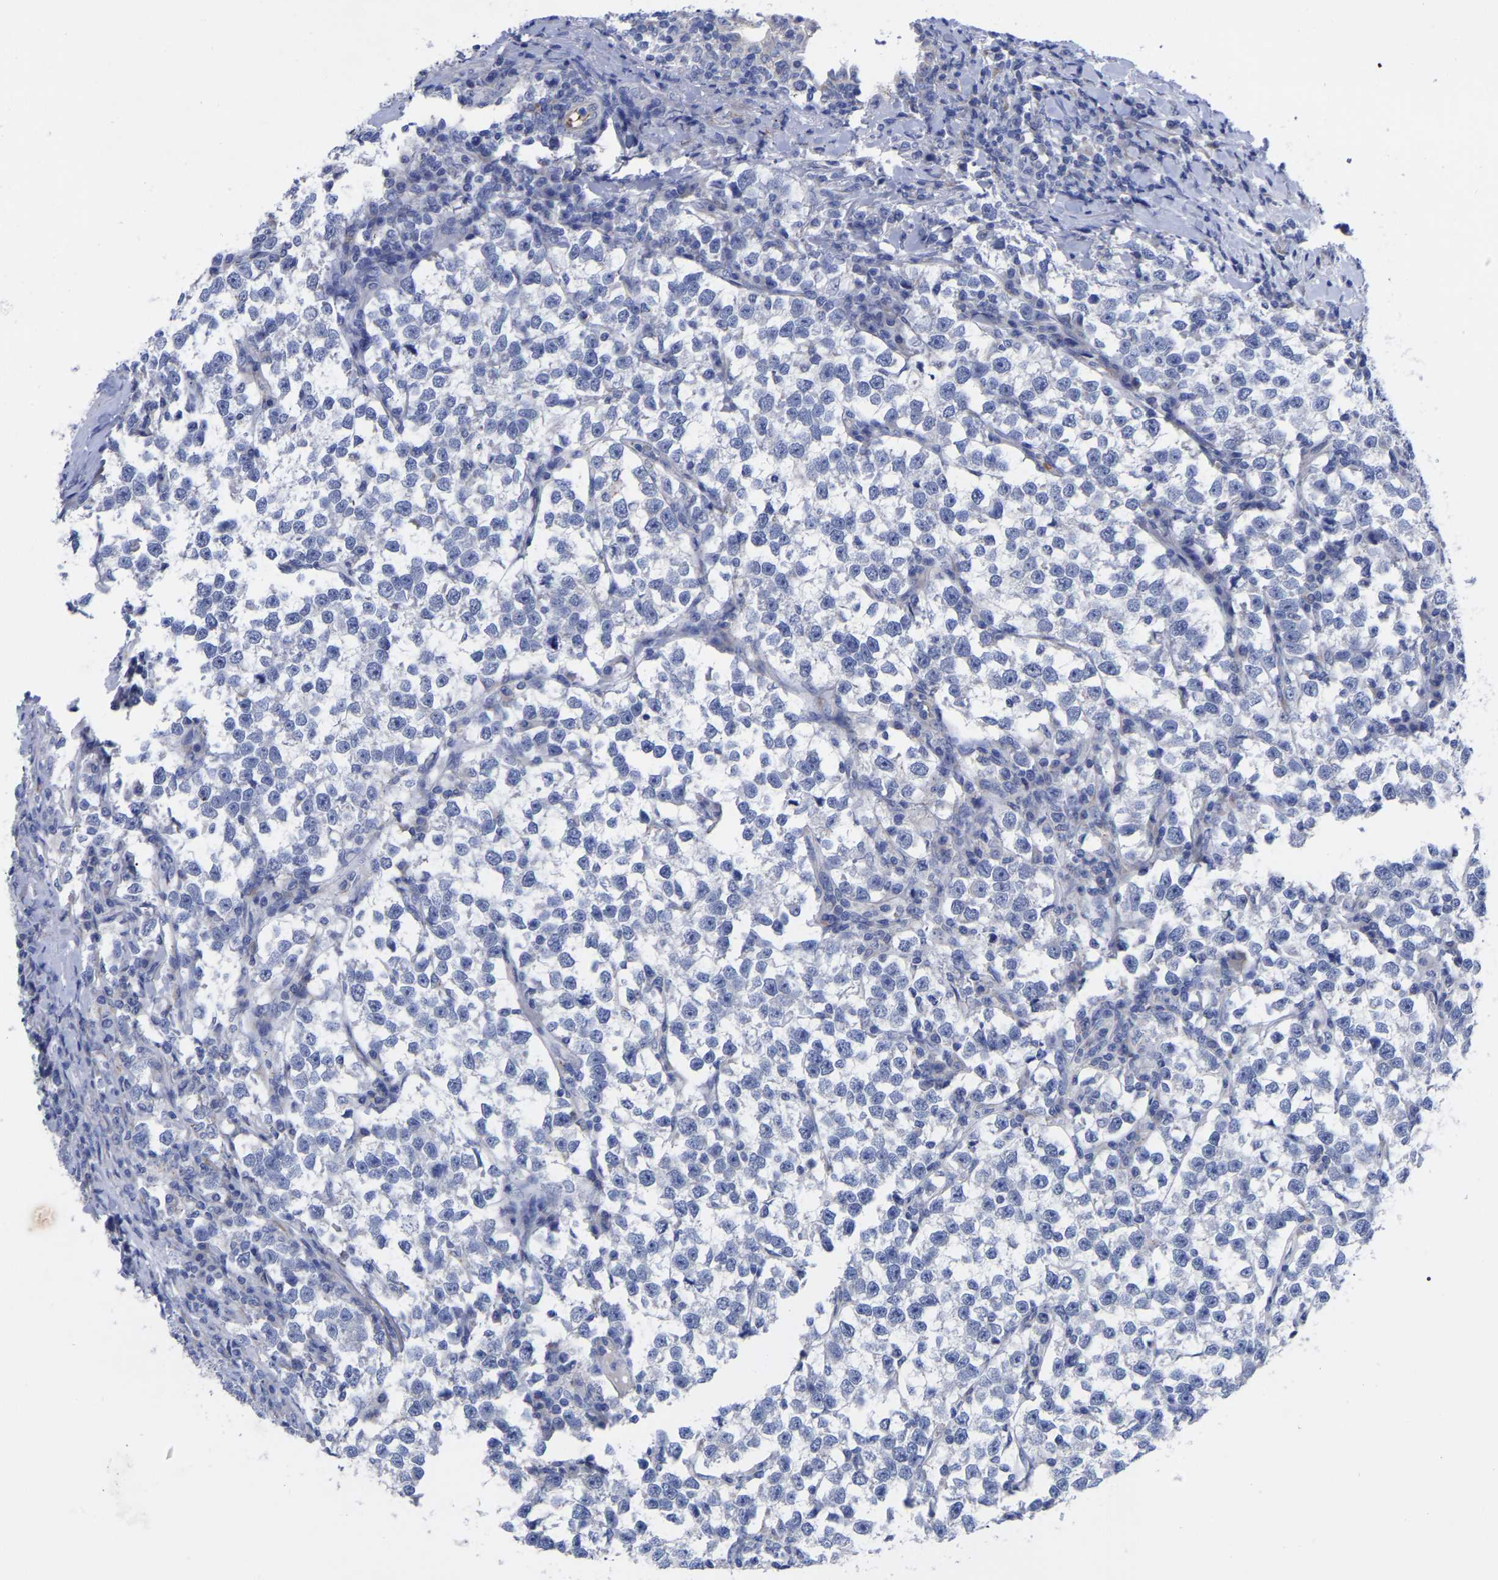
{"staining": {"intensity": "negative", "quantity": "none", "location": "none"}, "tissue": "testis cancer", "cell_type": "Tumor cells", "image_type": "cancer", "snomed": [{"axis": "morphology", "description": "Normal tissue, NOS"}, {"axis": "morphology", "description": "Seminoma, NOS"}, {"axis": "topography", "description": "Testis"}], "caption": "Immunohistochemistry of human testis cancer (seminoma) exhibits no positivity in tumor cells. The staining was performed using DAB (3,3'-diaminobenzidine) to visualize the protein expression in brown, while the nuclei were stained in blue with hematoxylin (Magnification: 20x).", "gene": "GDF3", "patient": {"sex": "male", "age": 43}}